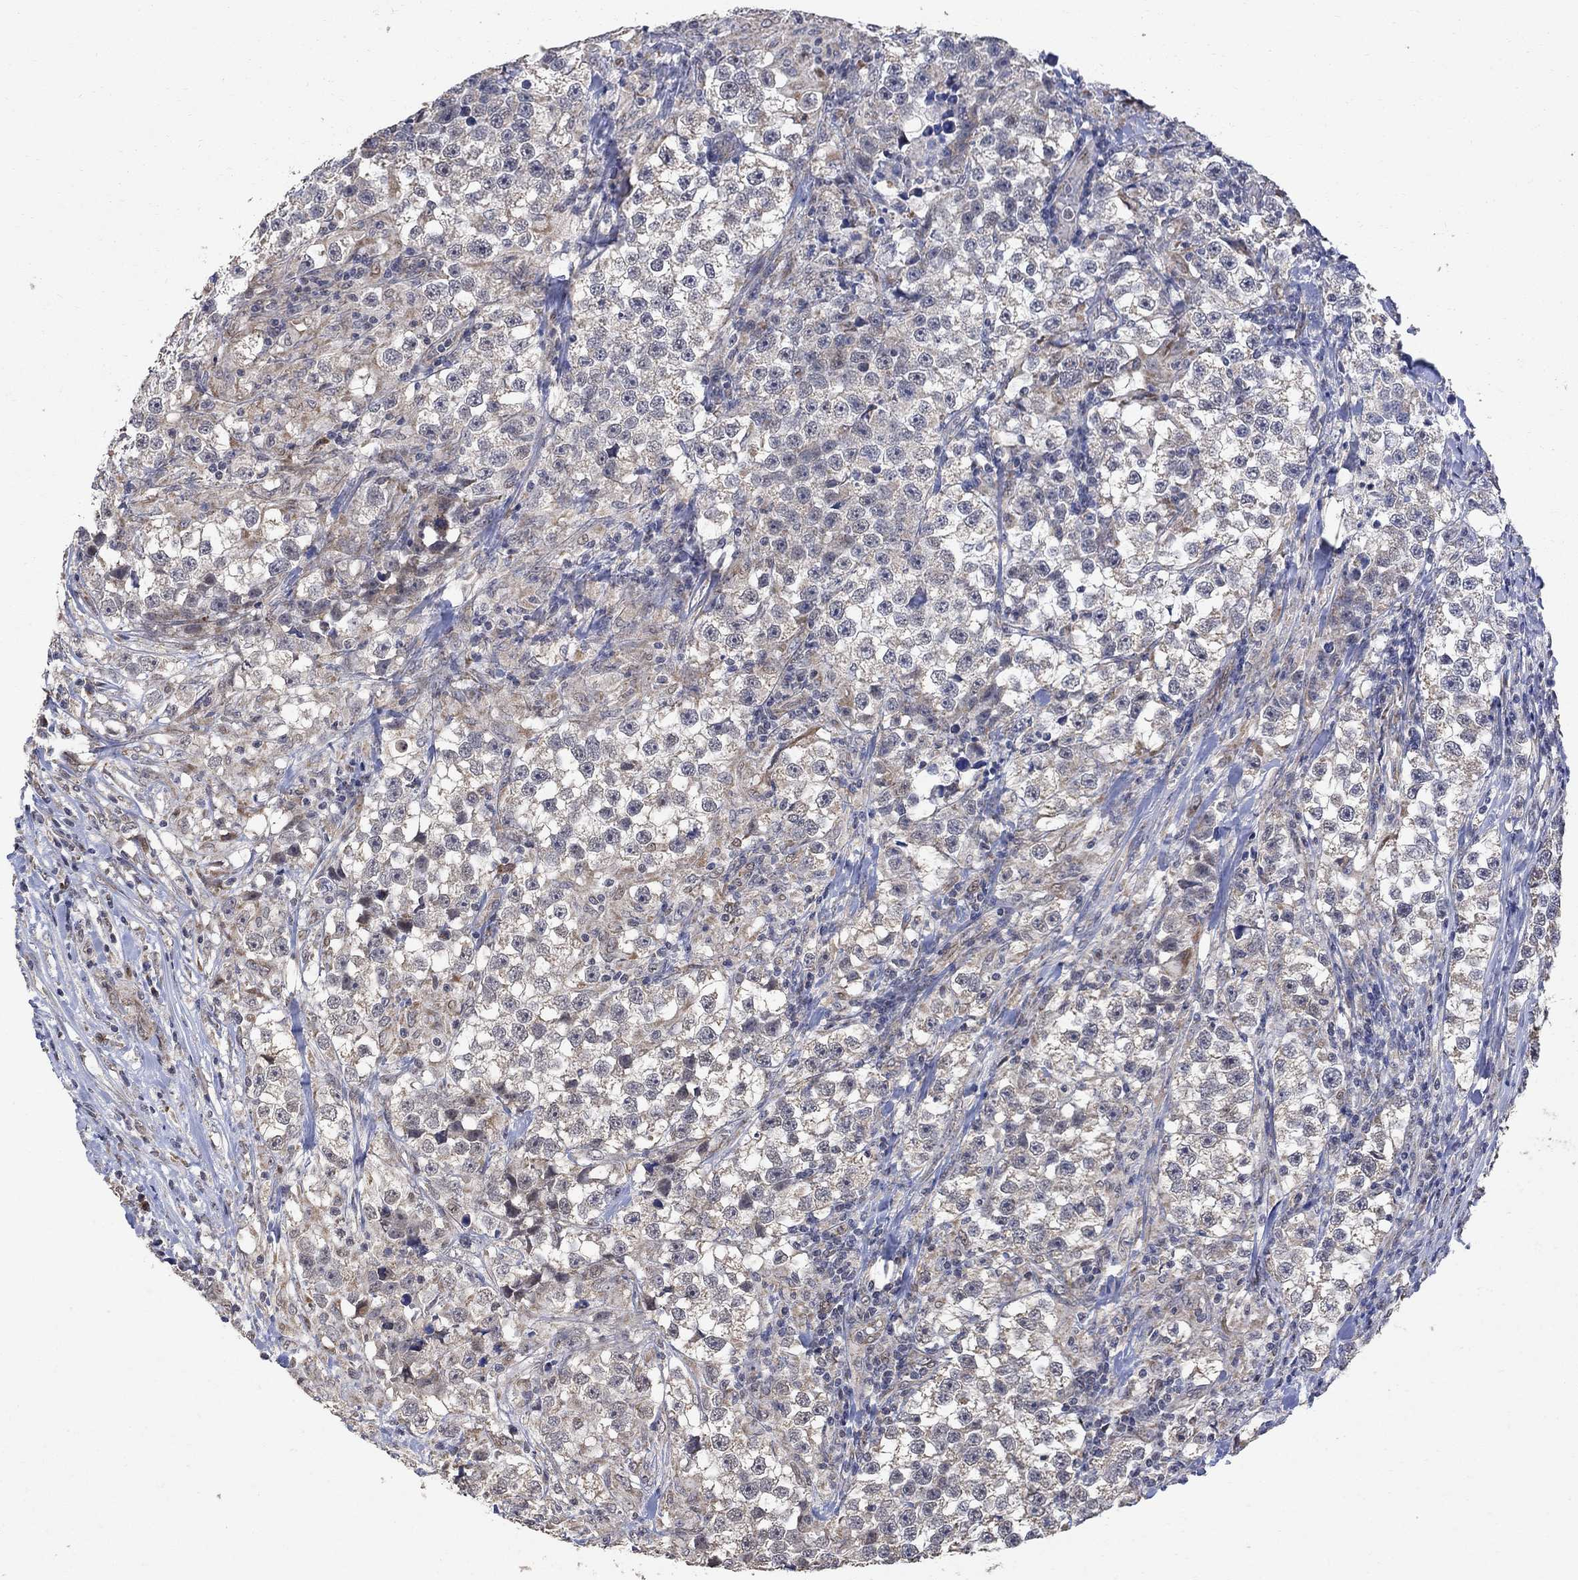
{"staining": {"intensity": "moderate", "quantity": "<25%", "location": "cytoplasmic/membranous"}, "tissue": "testis cancer", "cell_type": "Tumor cells", "image_type": "cancer", "snomed": [{"axis": "morphology", "description": "Seminoma, NOS"}, {"axis": "topography", "description": "Testis"}], "caption": "Brown immunohistochemical staining in seminoma (testis) reveals moderate cytoplasmic/membranous positivity in approximately <25% of tumor cells.", "gene": "ANKRA2", "patient": {"sex": "male", "age": 46}}